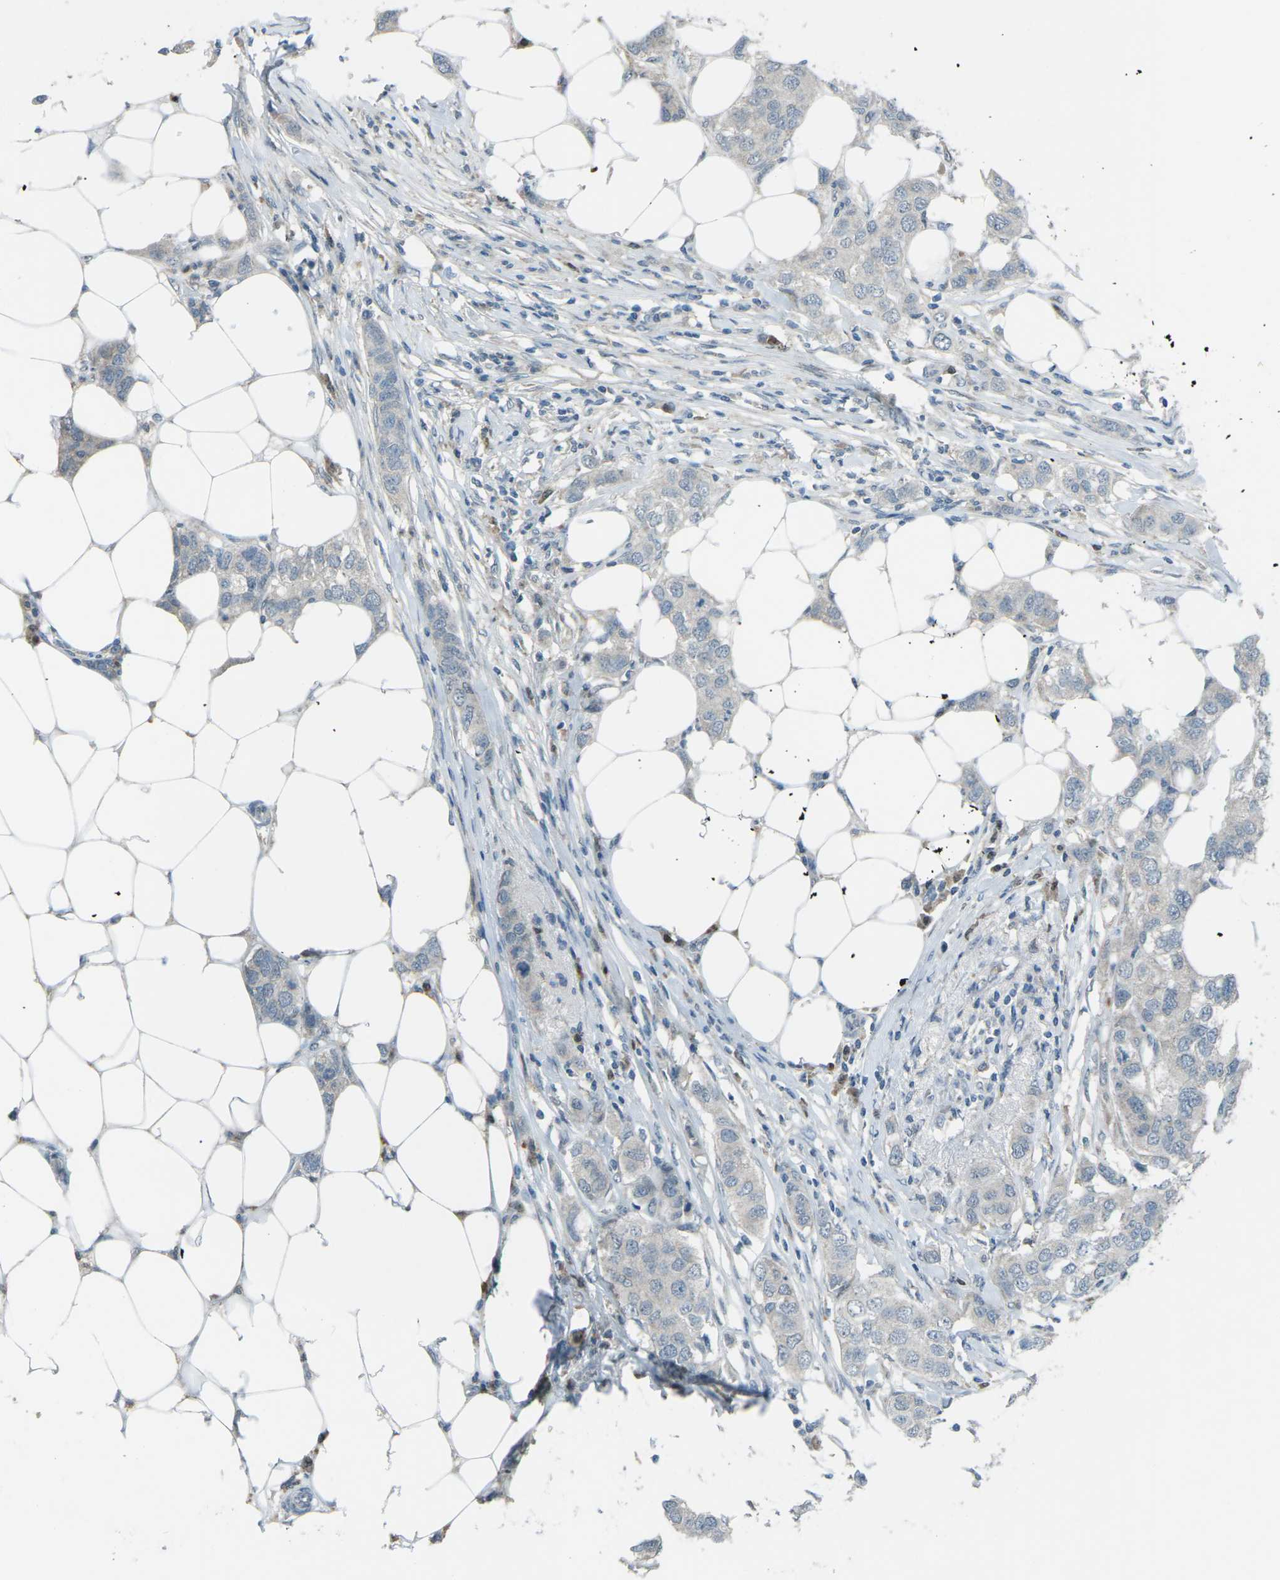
{"staining": {"intensity": "negative", "quantity": "none", "location": "none"}, "tissue": "breast cancer", "cell_type": "Tumor cells", "image_type": "cancer", "snomed": [{"axis": "morphology", "description": "Duct carcinoma"}, {"axis": "topography", "description": "Breast"}], "caption": "An IHC histopathology image of intraductal carcinoma (breast) is shown. There is no staining in tumor cells of intraductal carcinoma (breast).", "gene": "PRKCA", "patient": {"sex": "female", "age": 50}}